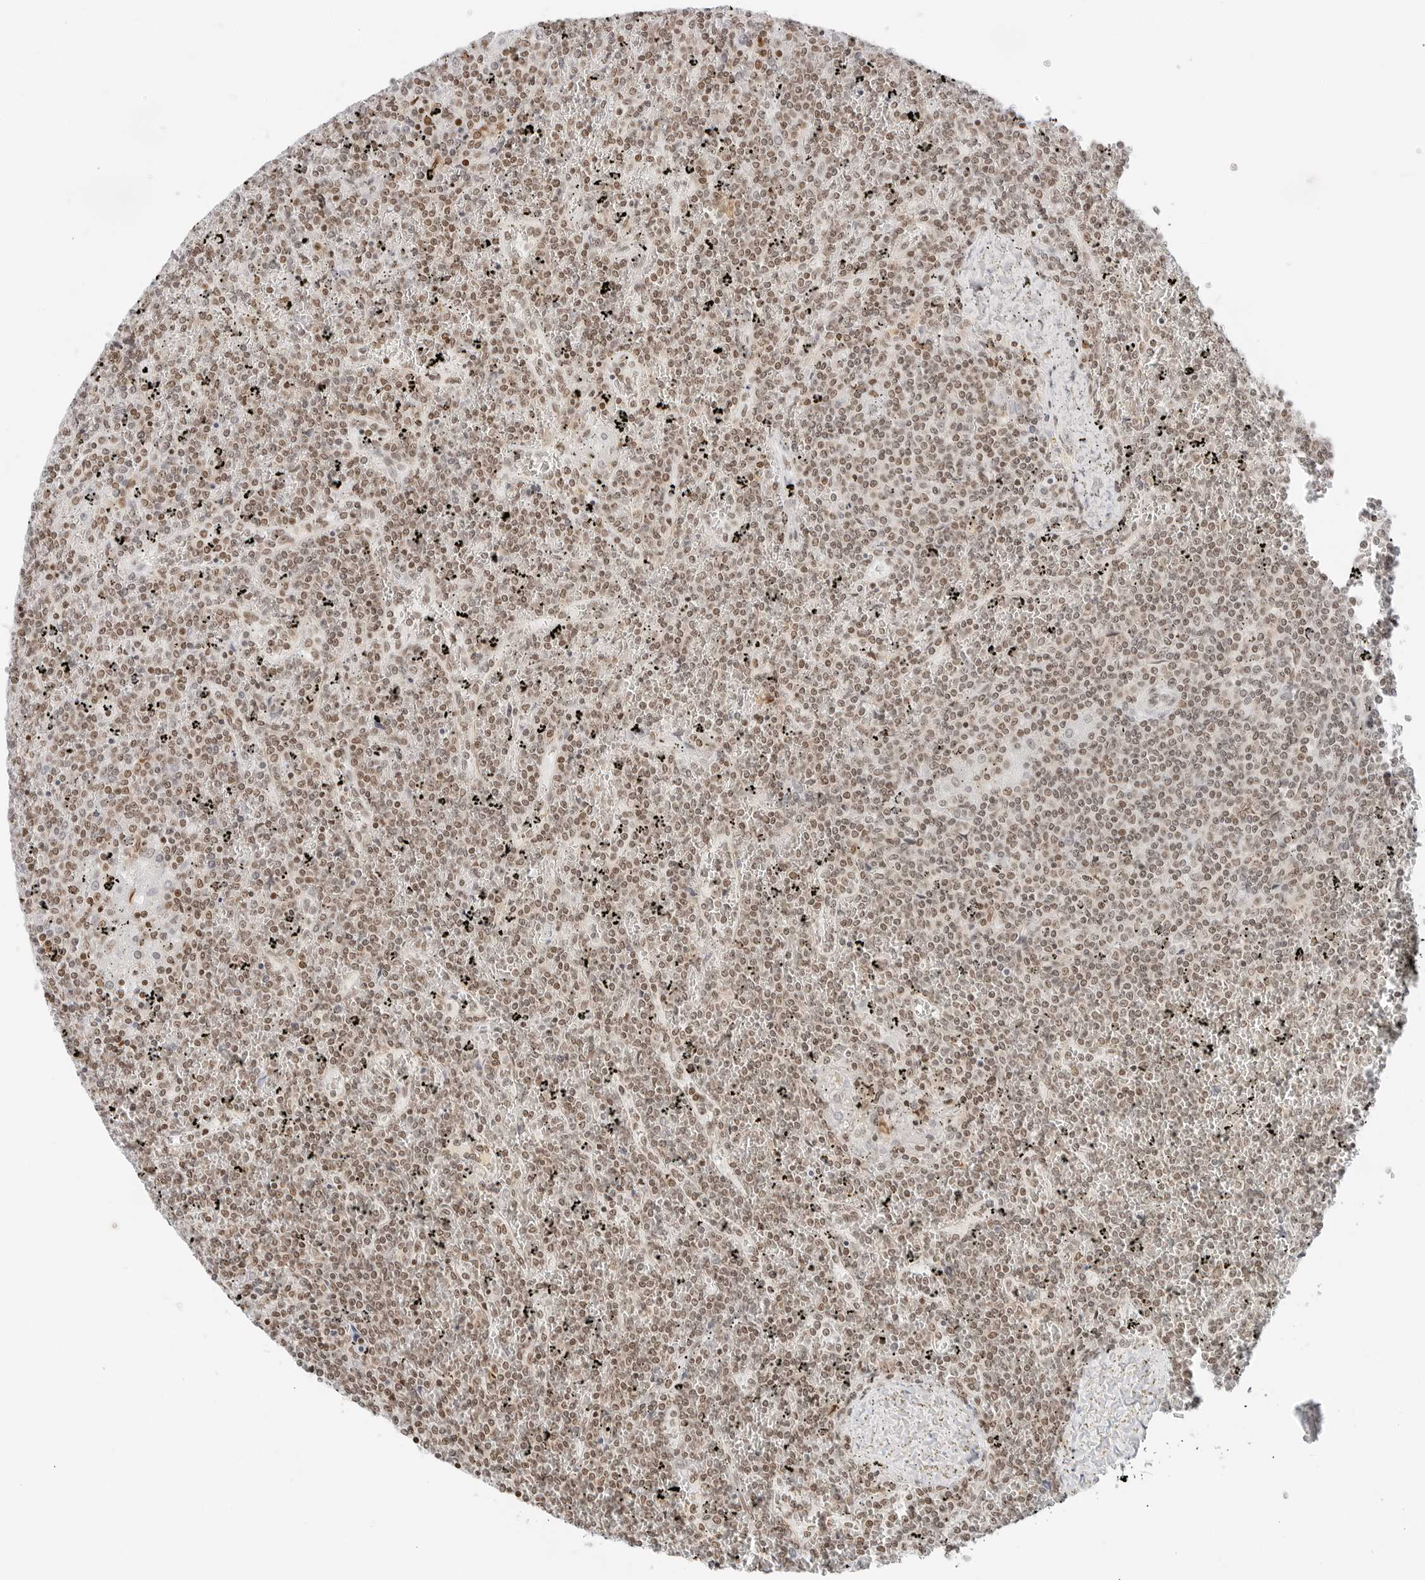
{"staining": {"intensity": "weak", "quantity": ">75%", "location": "nuclear"}, "tissue": "lymphoma", "cell_type": "Tumor cells", "image_type": "cancer", "snomed": [{"axis": "morphology", "description": "Malignant lymphoma, non-Hodgkin's type, Low grade"}, {"axis": "topography", "description": "Spleen"}], "caption": "The image reveals immunohistochemical staining of lymphoma. There is weak nuclear positivity is present in approximately >75% of tumor cells.", "gene": "CRTC2", "patient": {"sex": "female", "age": 19}}